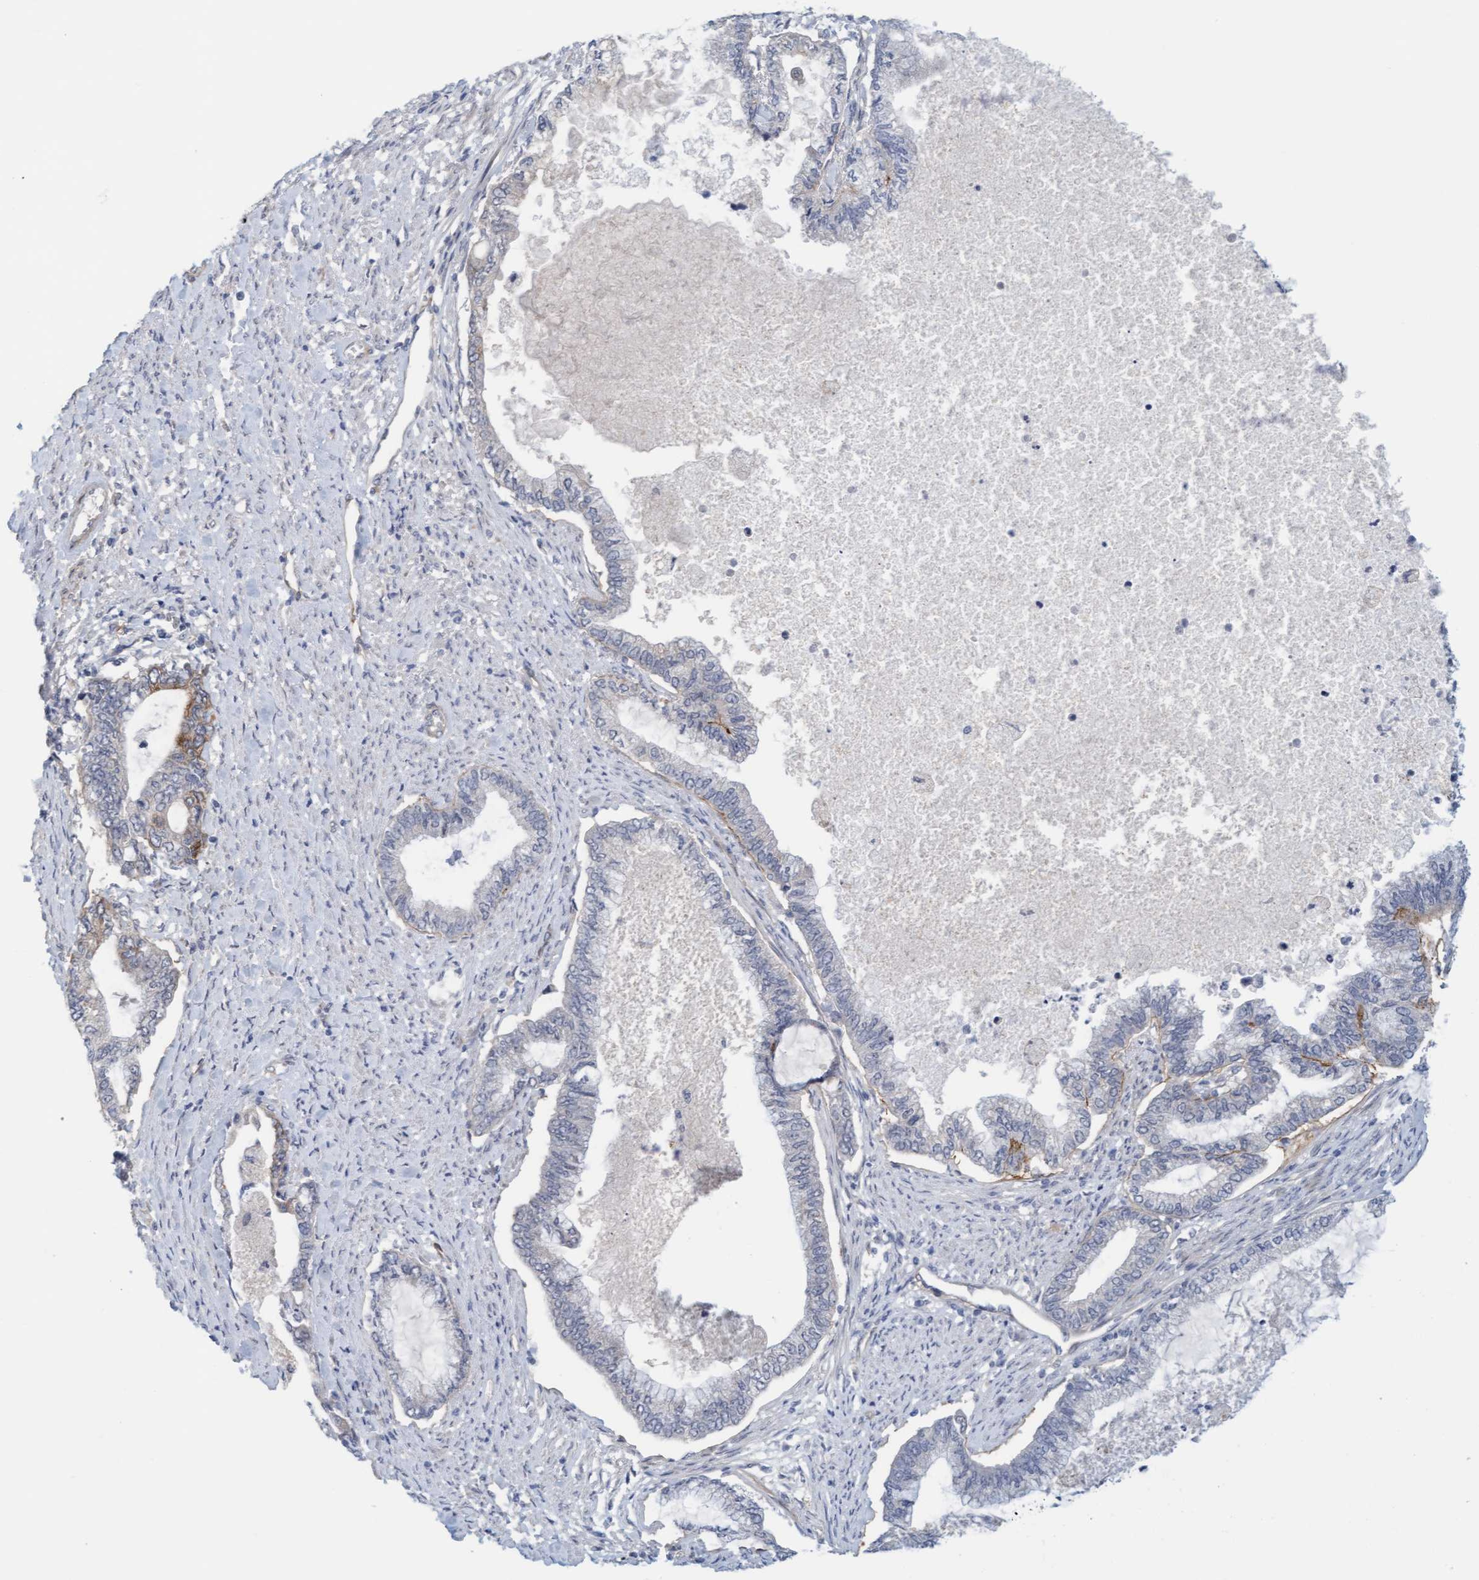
{"staining": {"intensity": "weak", "quantity": "<25%", "location": "cytoplasmic/membranous"}, "tissue": "endometrial cancer", "cell_type": "Tumor cells", "image_type": "cancer", "snomed": [{"axis": "morphology", "description": "Adenocarcinoma, NOS"}, {"axis": "topography", "description": "Endometrium"}], "caption": "This micrograph is of endometrial adenocarcinoma stained with immunohistochemistry to label a protein in brown with the nuclei are counter-stained blue. There is no staining in tumor cells. (DAB immunohistochemistry (IHC) with hematoxylin counter stain).", "gene": "TSTD2", "patient": {"sex": "female", "age": 86}}